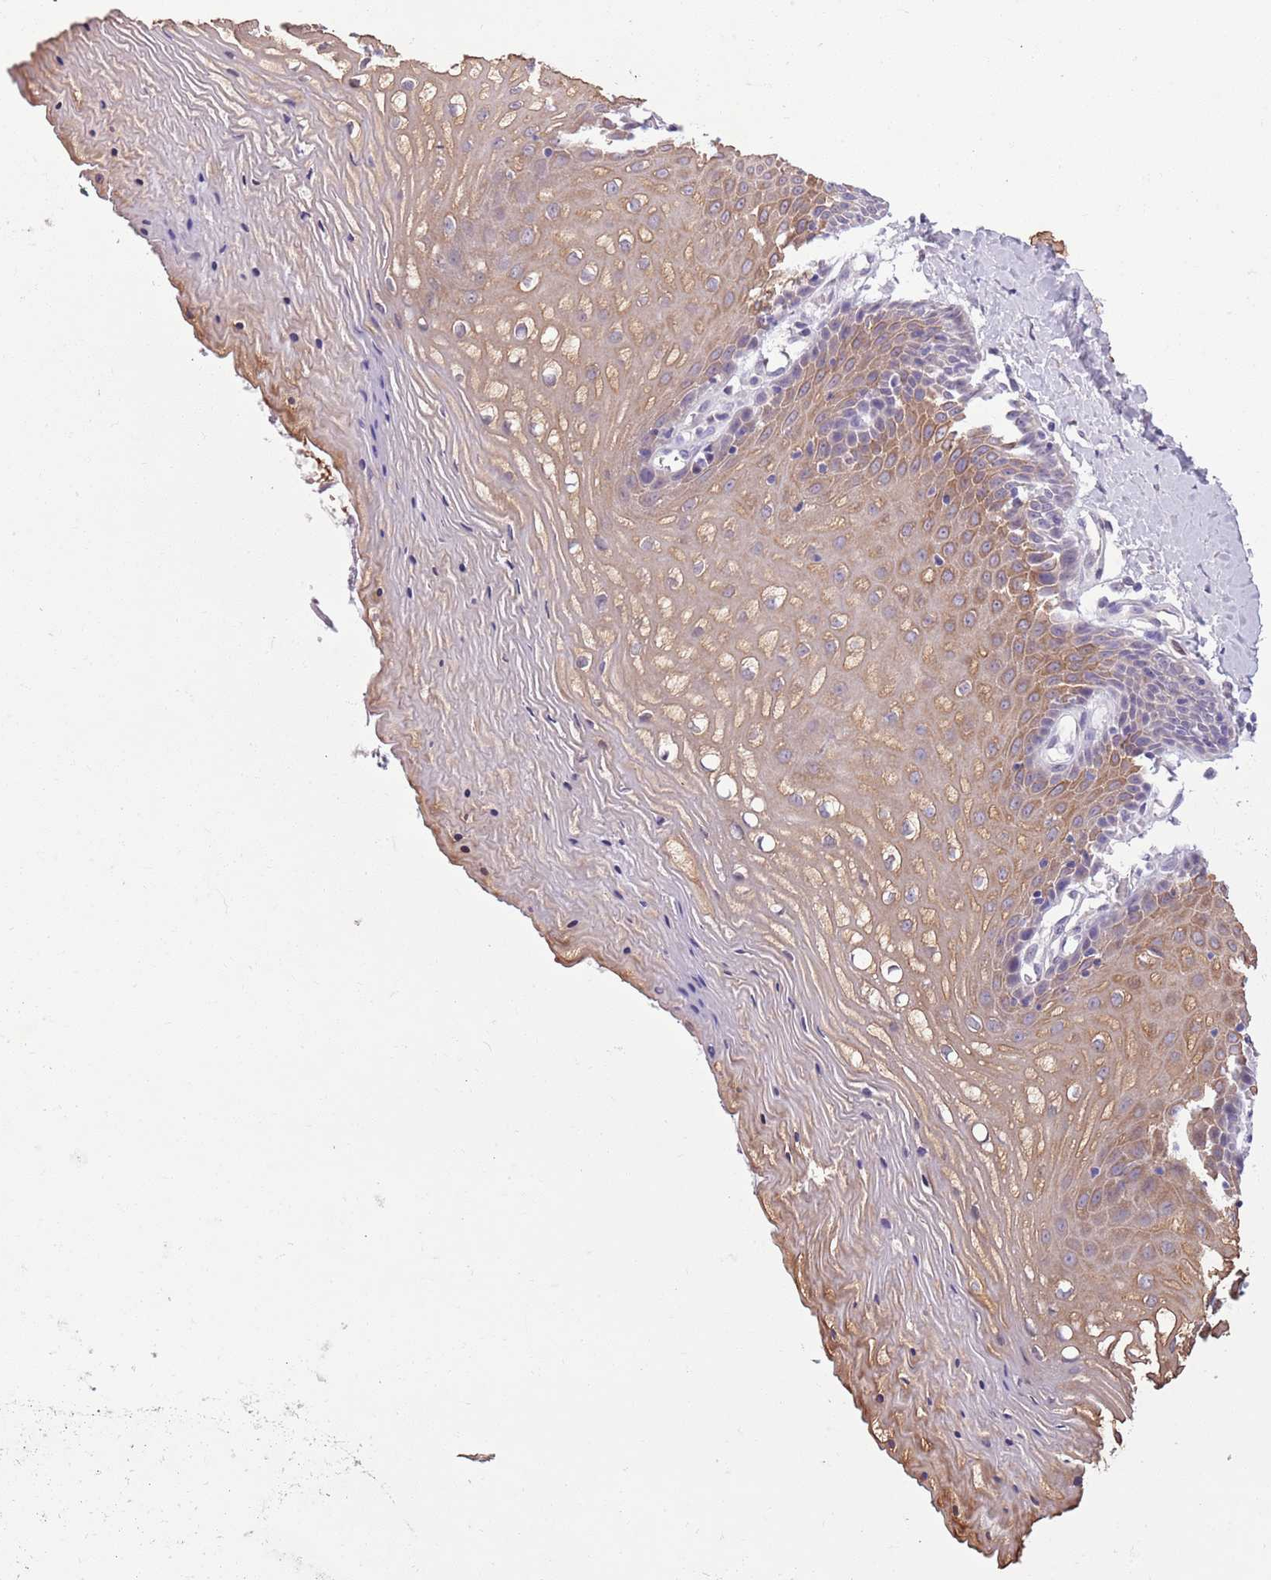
{"staining": {"intensity": "moderate", "quantity": ">75%", "location": "cytoplasmic/membranous"}, "tissue": "vagina", "cell_type": "Squamous epithelial cells", "image_type": "normal", "snomed": [{"axis": "morphology", "description": "Normal tissue, NOS"}, {"axis": "topography", "description": "Vagina"}], "caption": "Protein expression analysis of benign human vagina reveals moderate cytoplasmic/membranous expression in about >75% of squamous epithelial cells.", "gene": "ADCY7", "patient": {"sex": "female", "age": 65}}